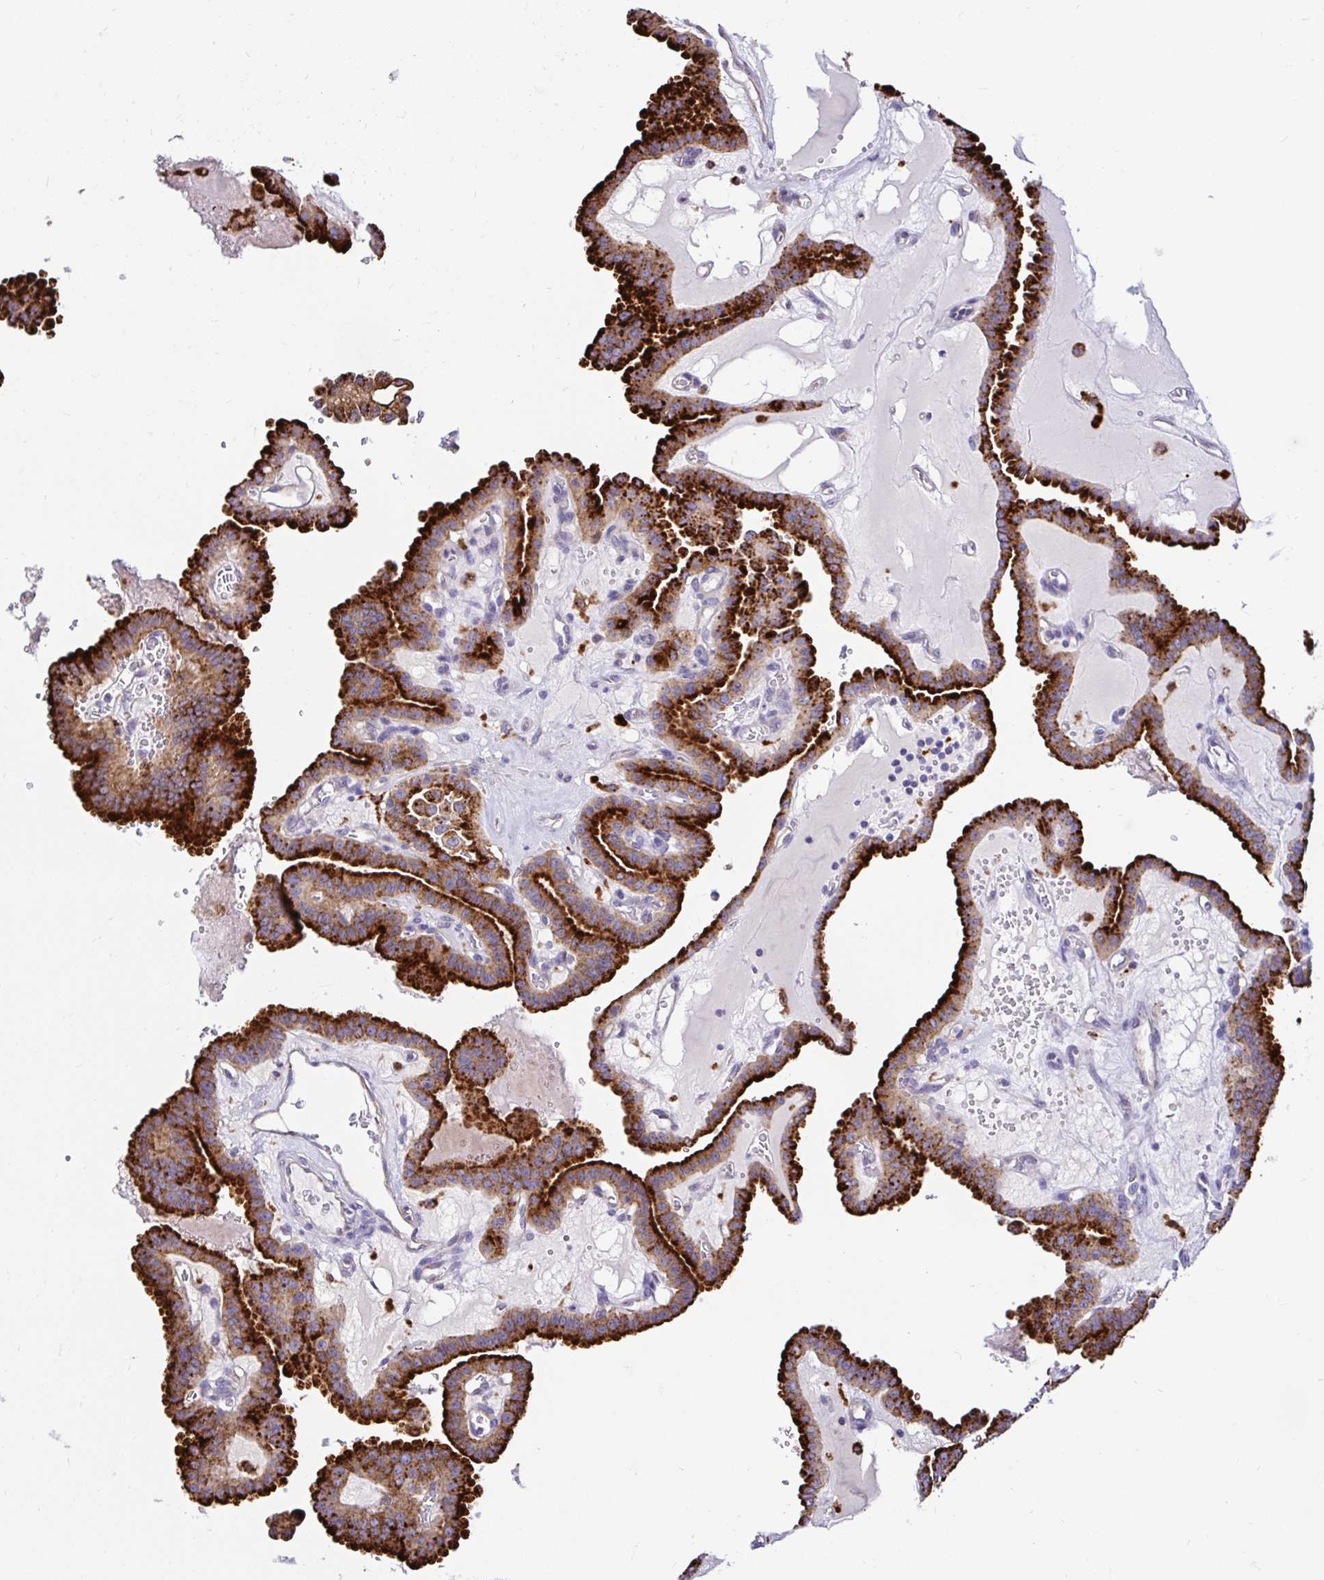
{"staining": {"intensity": "strong", "quantity": ">75%", "location": "cytoplasmic/membranous"}, "tissue": "thyroid cancer", "cell_type": "Tumor cells", "image_type": "cancer", "snomed": [{"axis": "morphology", "description": "Papillary adenocarcinoma, NOS"}, {"axis": "topography", "description": "Thyroid gland"}], "caption": "Immunohistochemistry histopathology image of thyroid cancer stained for a protein (brown), which exhibits high levels of strong cytoplasmic/membranous positivity in about >75% of tumor cells.", "gene": "FUCA1", "patient": {"sex": "male", "age": 87}}